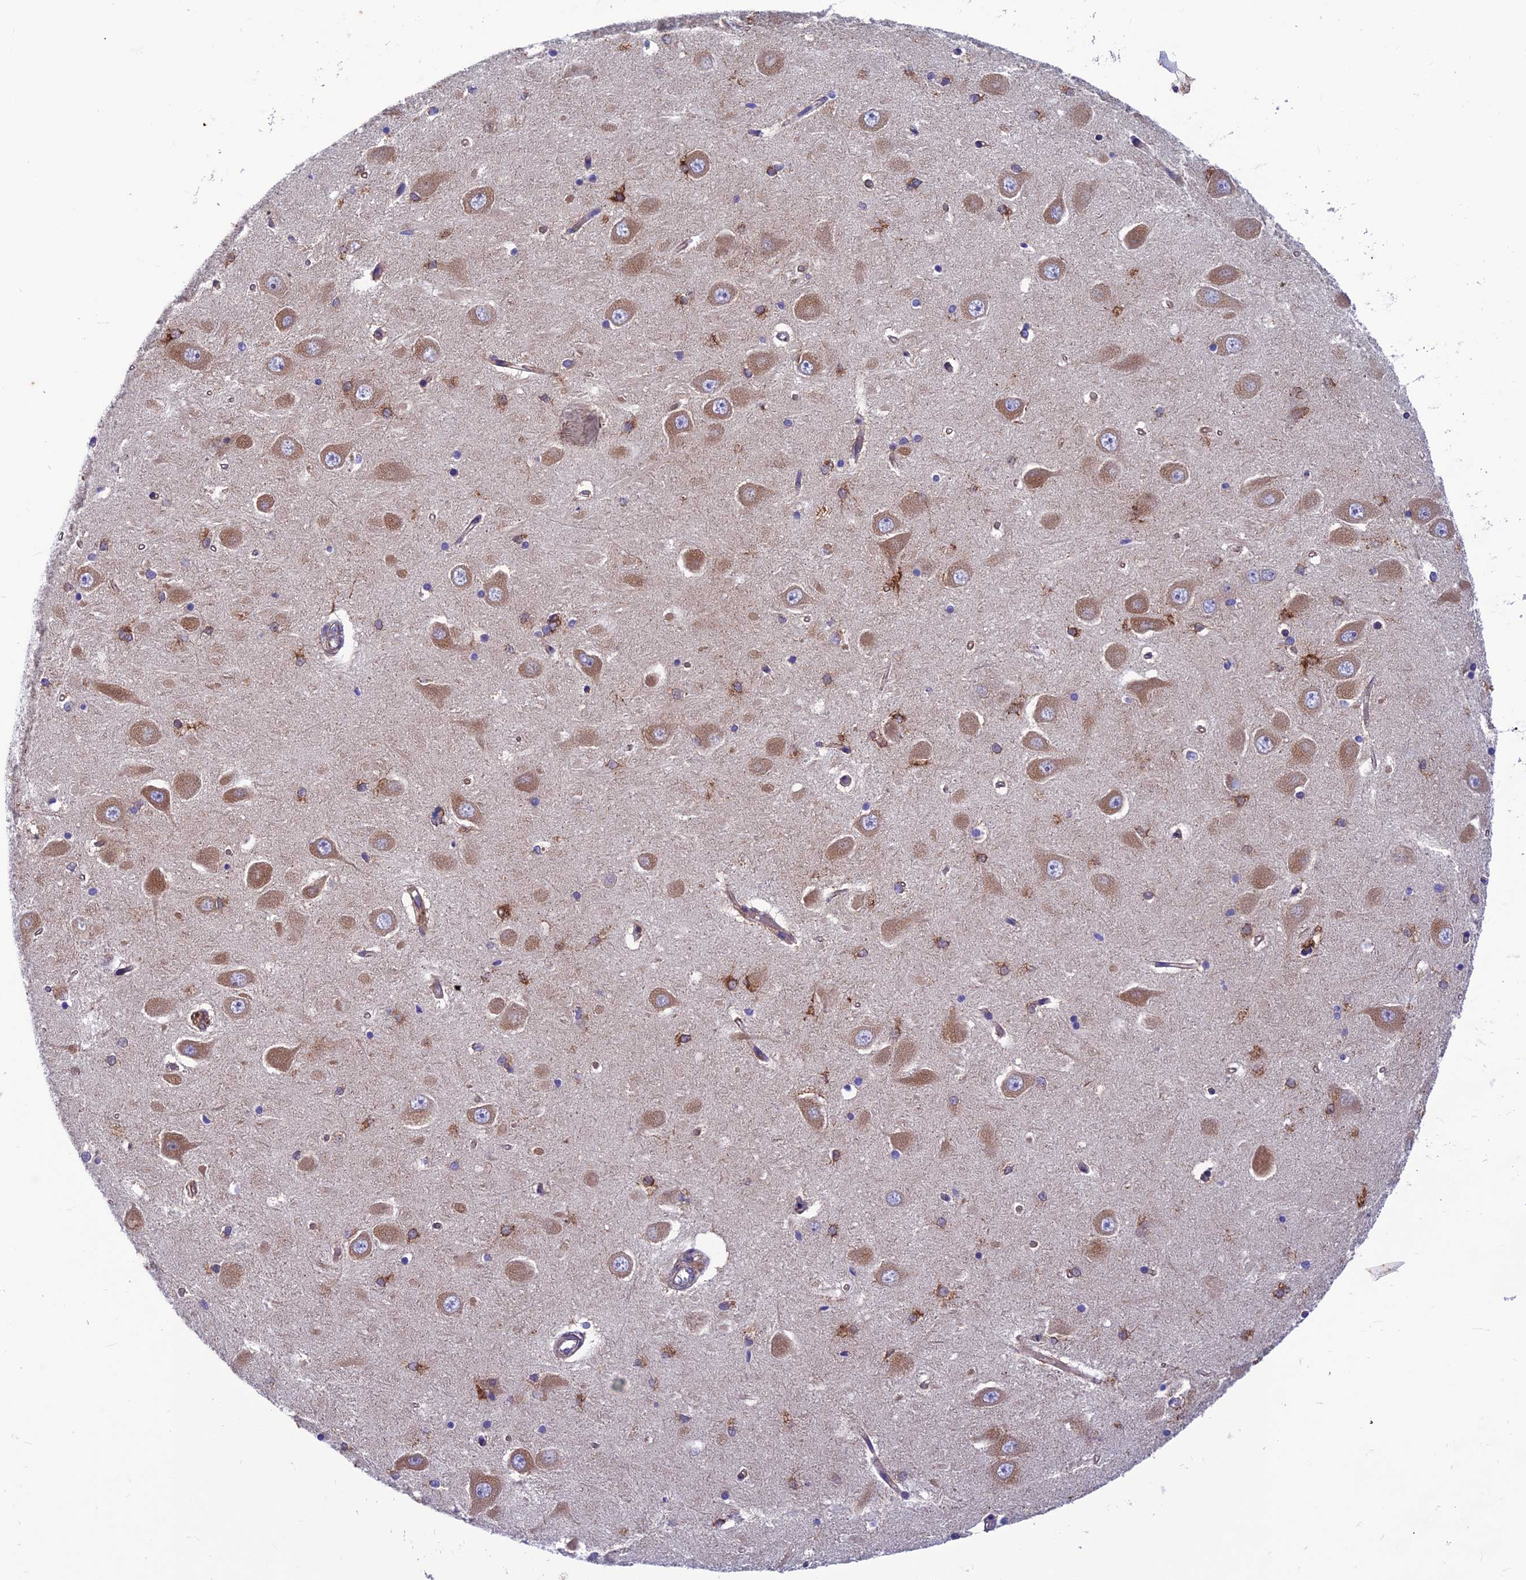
{"staining": {"intensity": "weak", "quantity": "<25%", "location": "cytoplasmic/membranous"}, "tissue": "hippocampus", "cell_type": "Glial cells", "image_type": "normal", "snomed": [{"axis": "morphology", "description": "Normal tissue, NOS"}, {"axis": "topography", "description": "Hippocampus"}], "caption": "DAB immunohistochemical staining of normal human hippocampus reveals no significant positivity in glial cells. (IHC, brightfield microscopy, high magnification).", "gene": "VPS16", "patient": {"sex": "male", "age": 45}}